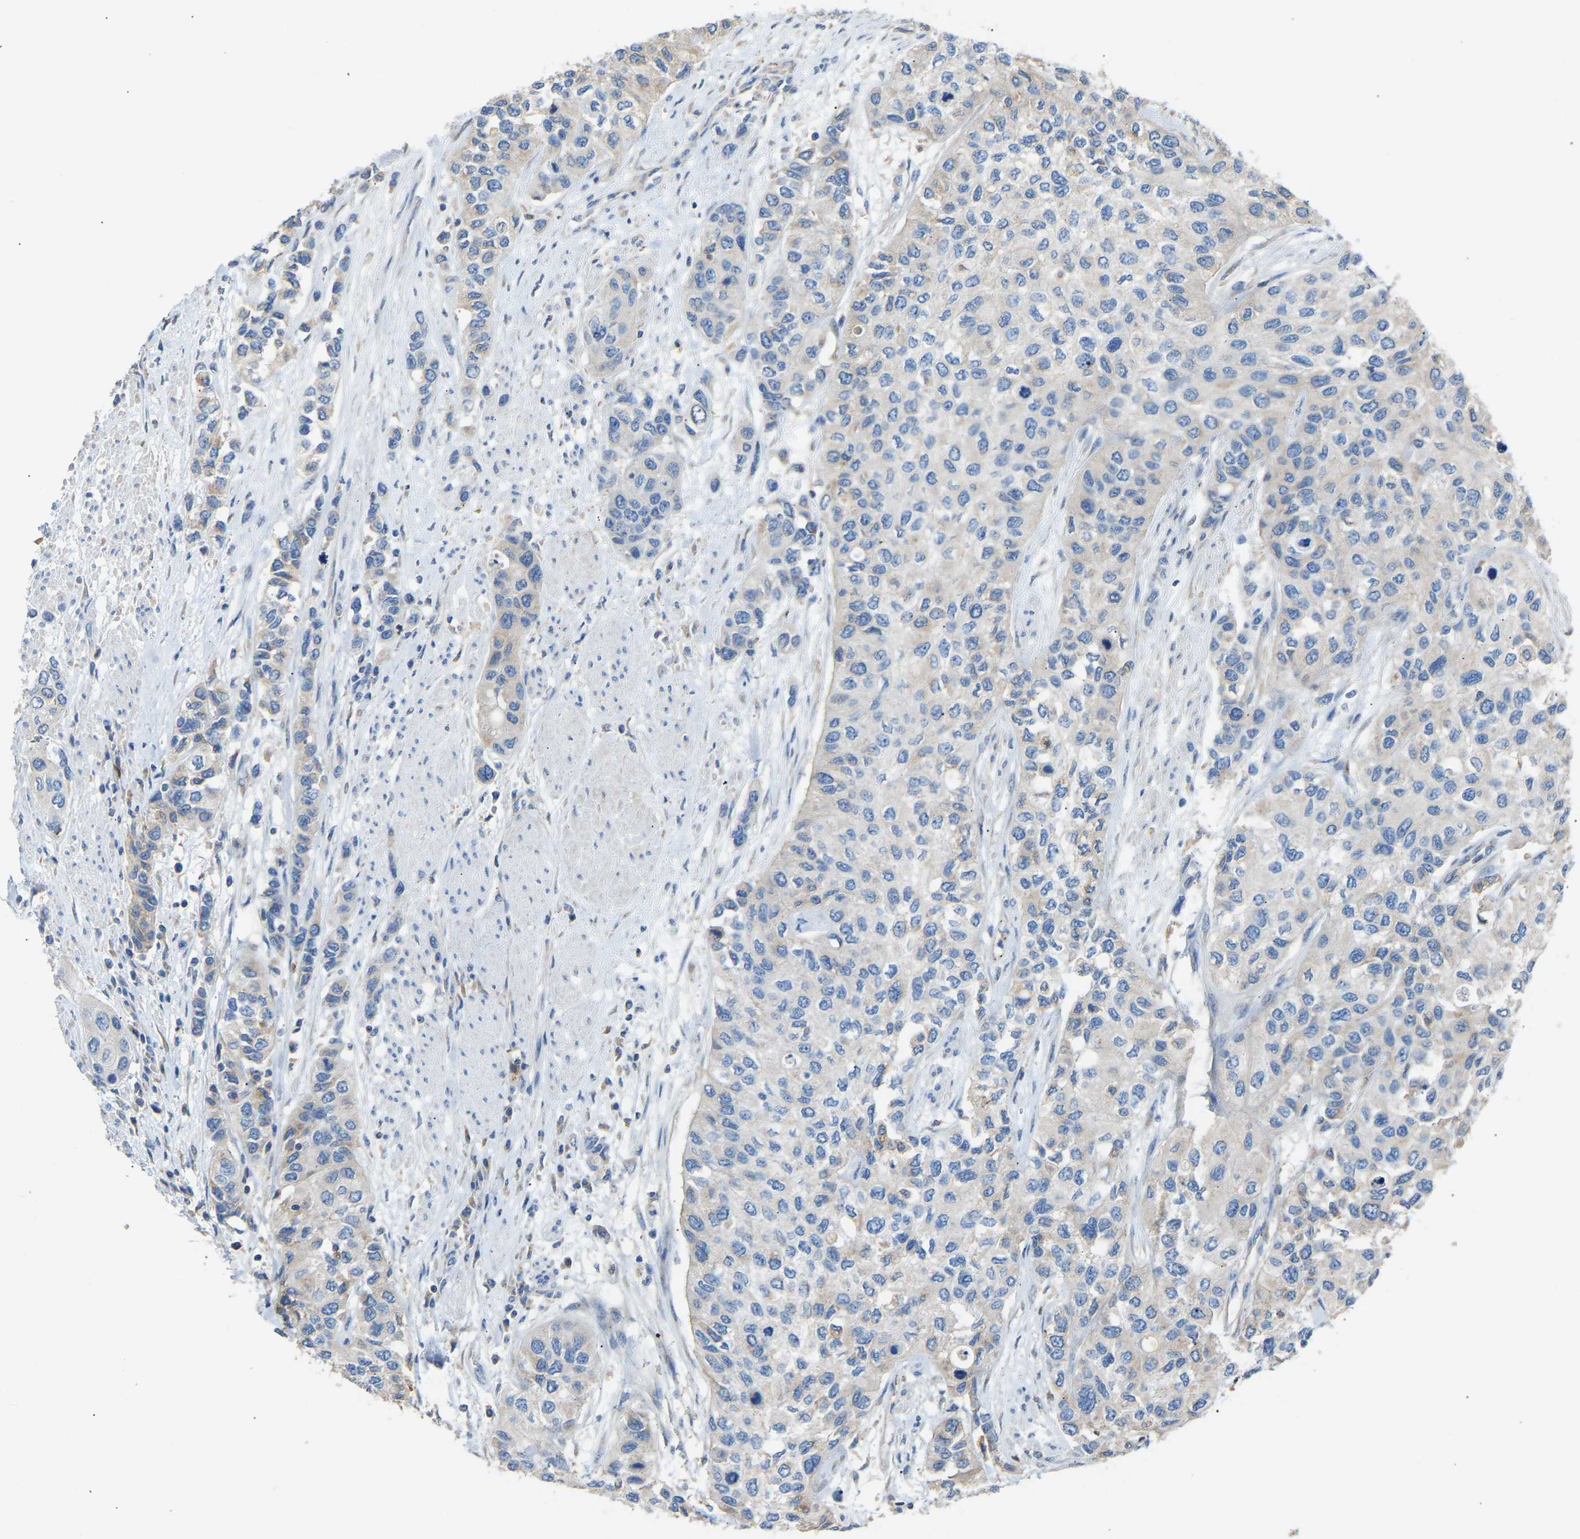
{"staining": {"intensity": "negative", "quantity": "none", "location": "none"}, "tissue": "urothelial cancer", "cell_type": "Tumor cells", "image_type": "cancer", "snomed": [{"axis": "morphology", "description": "Urothelial carcinoma, High grade"}, {"axis": "topography", "description": "Urinary bladder"}], "caption": "This is a histopathology image of immunohistochemistry staining of urothelial cancer, which shows no staining in tumor cells.", "gene": "RGP1", "patient": {"sex": "female", "age": 56}}